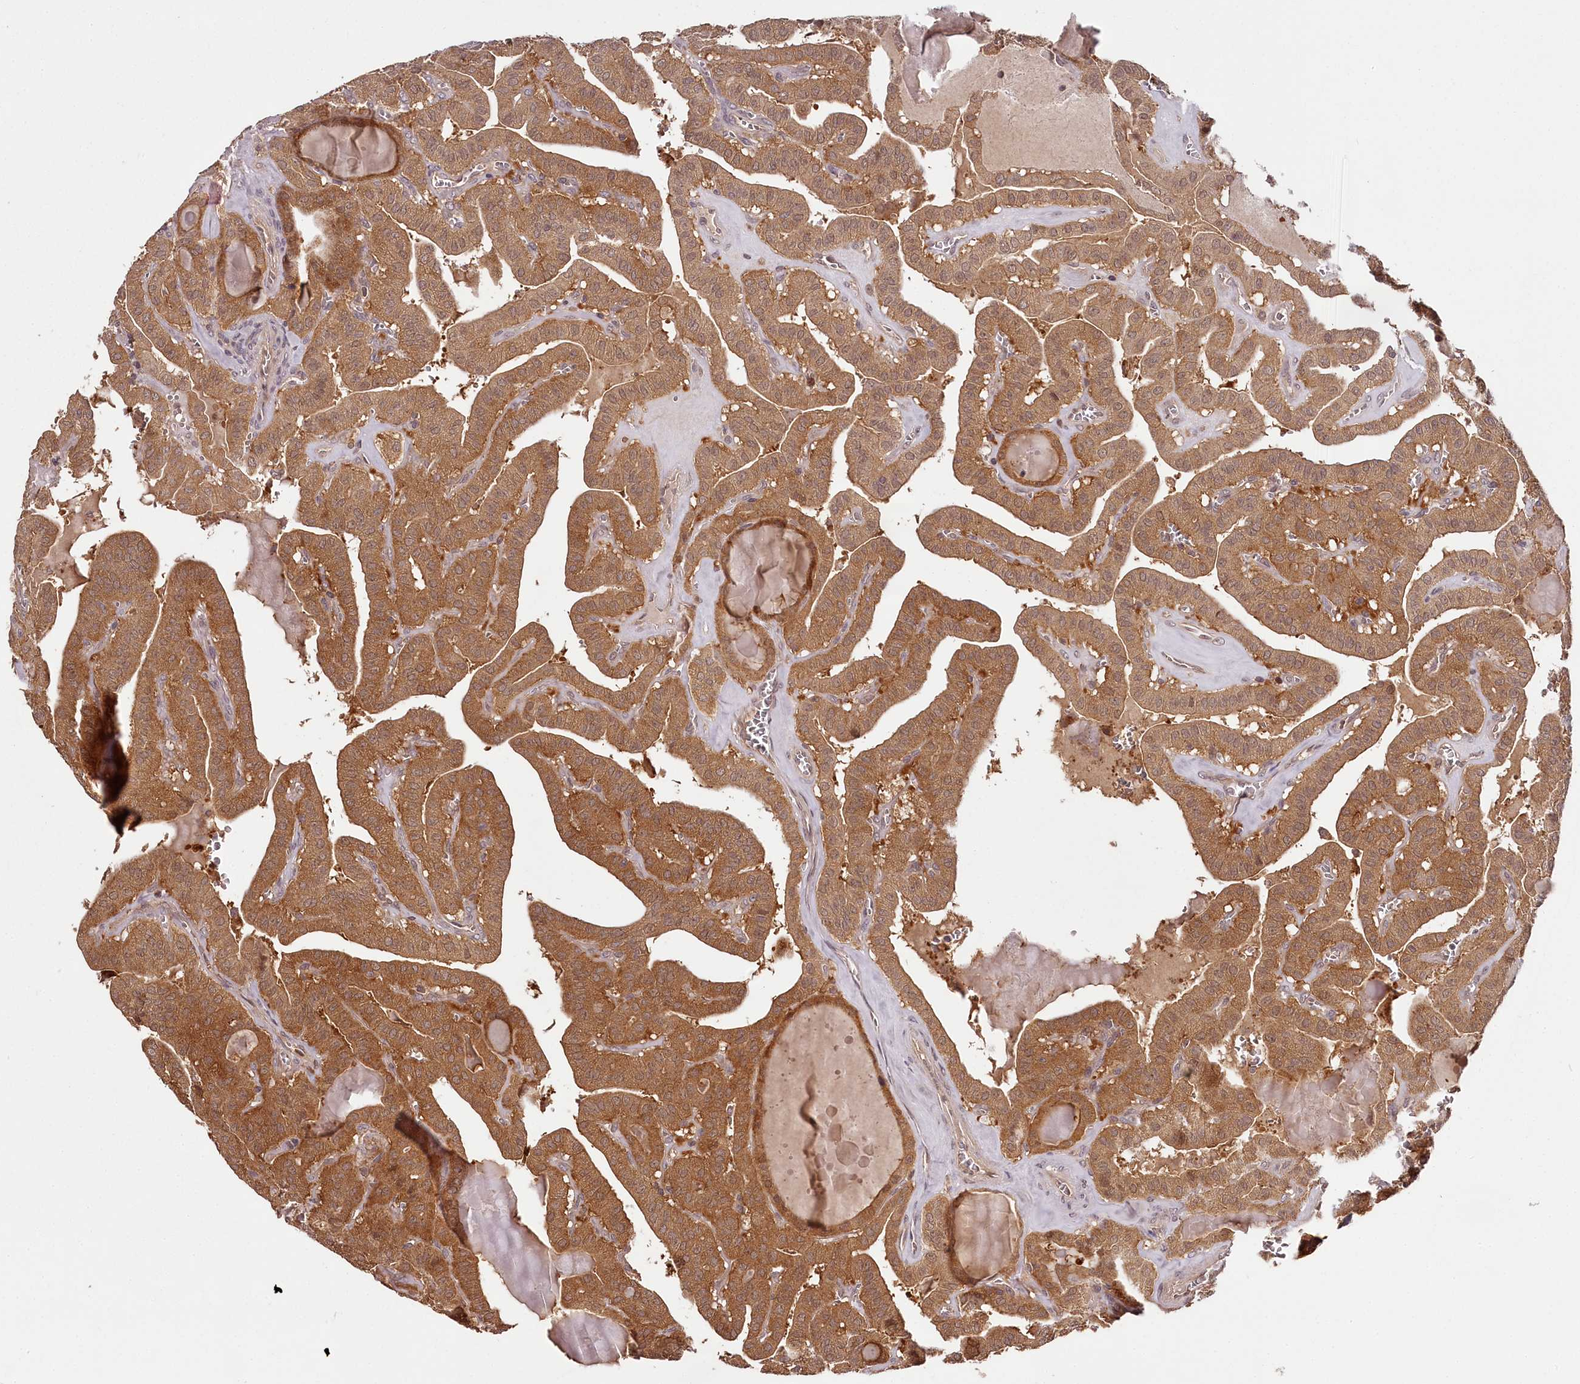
{"staining": {"intensity": "moderate", "quantity": ">75%", "location": "cytoplasmic/membranous"}, "tissue": "thyroid cancer", "cell_type": "Tumor cells", "image_type": "cancer", "snomed": [{"axis": "morphology", "description": "Papillary adenocarcinoma, NOS"}, {"axis": "topography", "description": "Thyroid gland"}], "caption": "Immunohistochemical staining of papillary adenocarcinoma (thyroid) demonstrates medium levels of moderate cytoplasmic/membranous staining in approximately >75% of tumor cells.", "gene": "TTC12", "patient": {"sex": "male", "age": 52}}